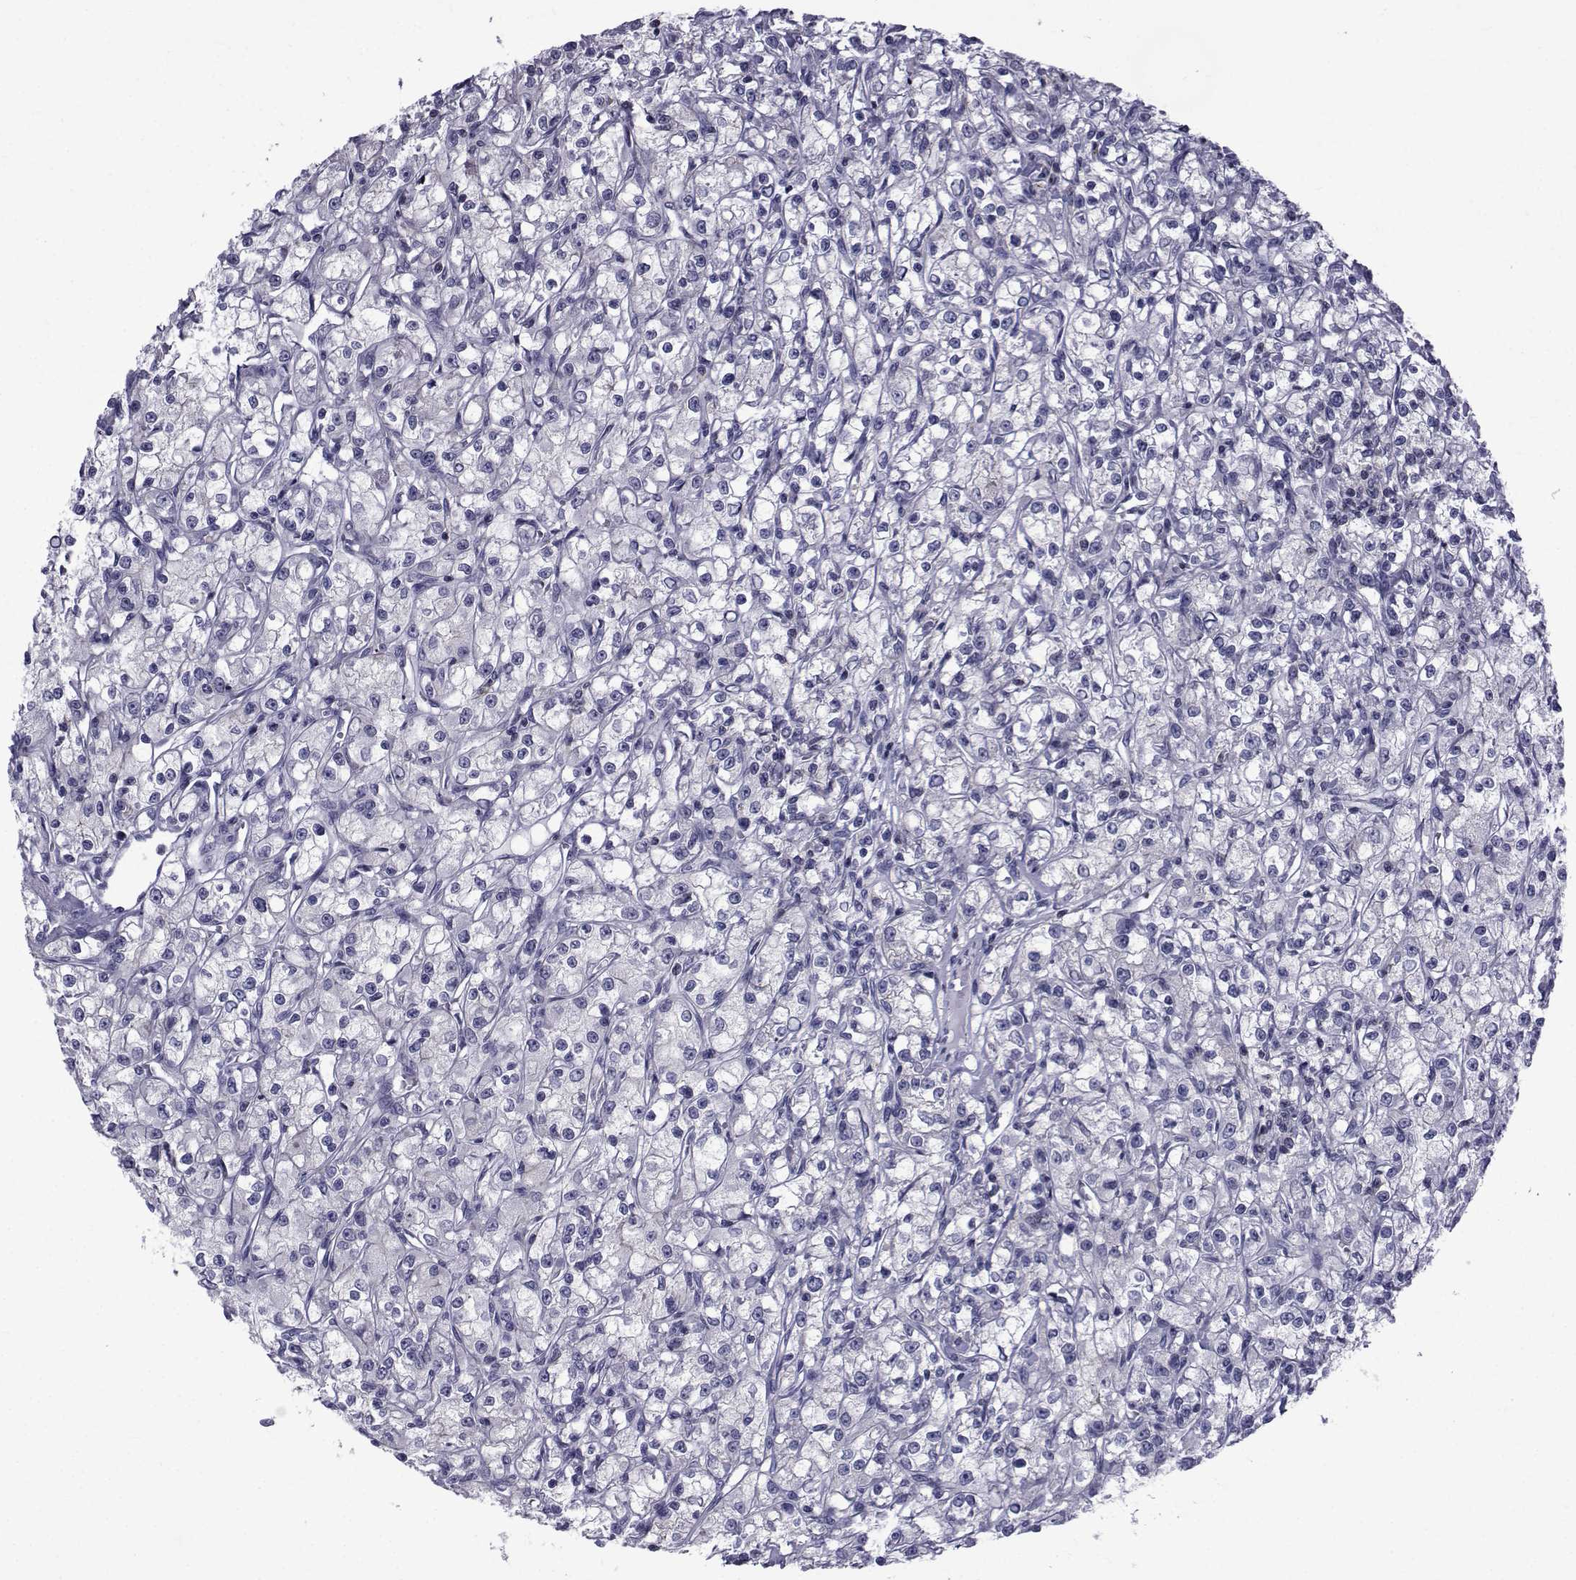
{"staining": {"intensity": "negative", "quantity": "none", "location": "none"}, "tissue": "renal cancer", "cell_type": "Tumor cells", "image_type": "cancer", "snomed": [{"axis": "morphology", "description": "Adenocarcinoma, NOS"}, {"axis": "topography", "description": "Kidney"}], "caption": "An IHC histopathology image of adenocarcinoma (renal) is shown. There is no staining in tumor cells of adenocarcinoma (renal).", "gene": "PDE6H", "patient": {"sex": "female", "age": 59}}